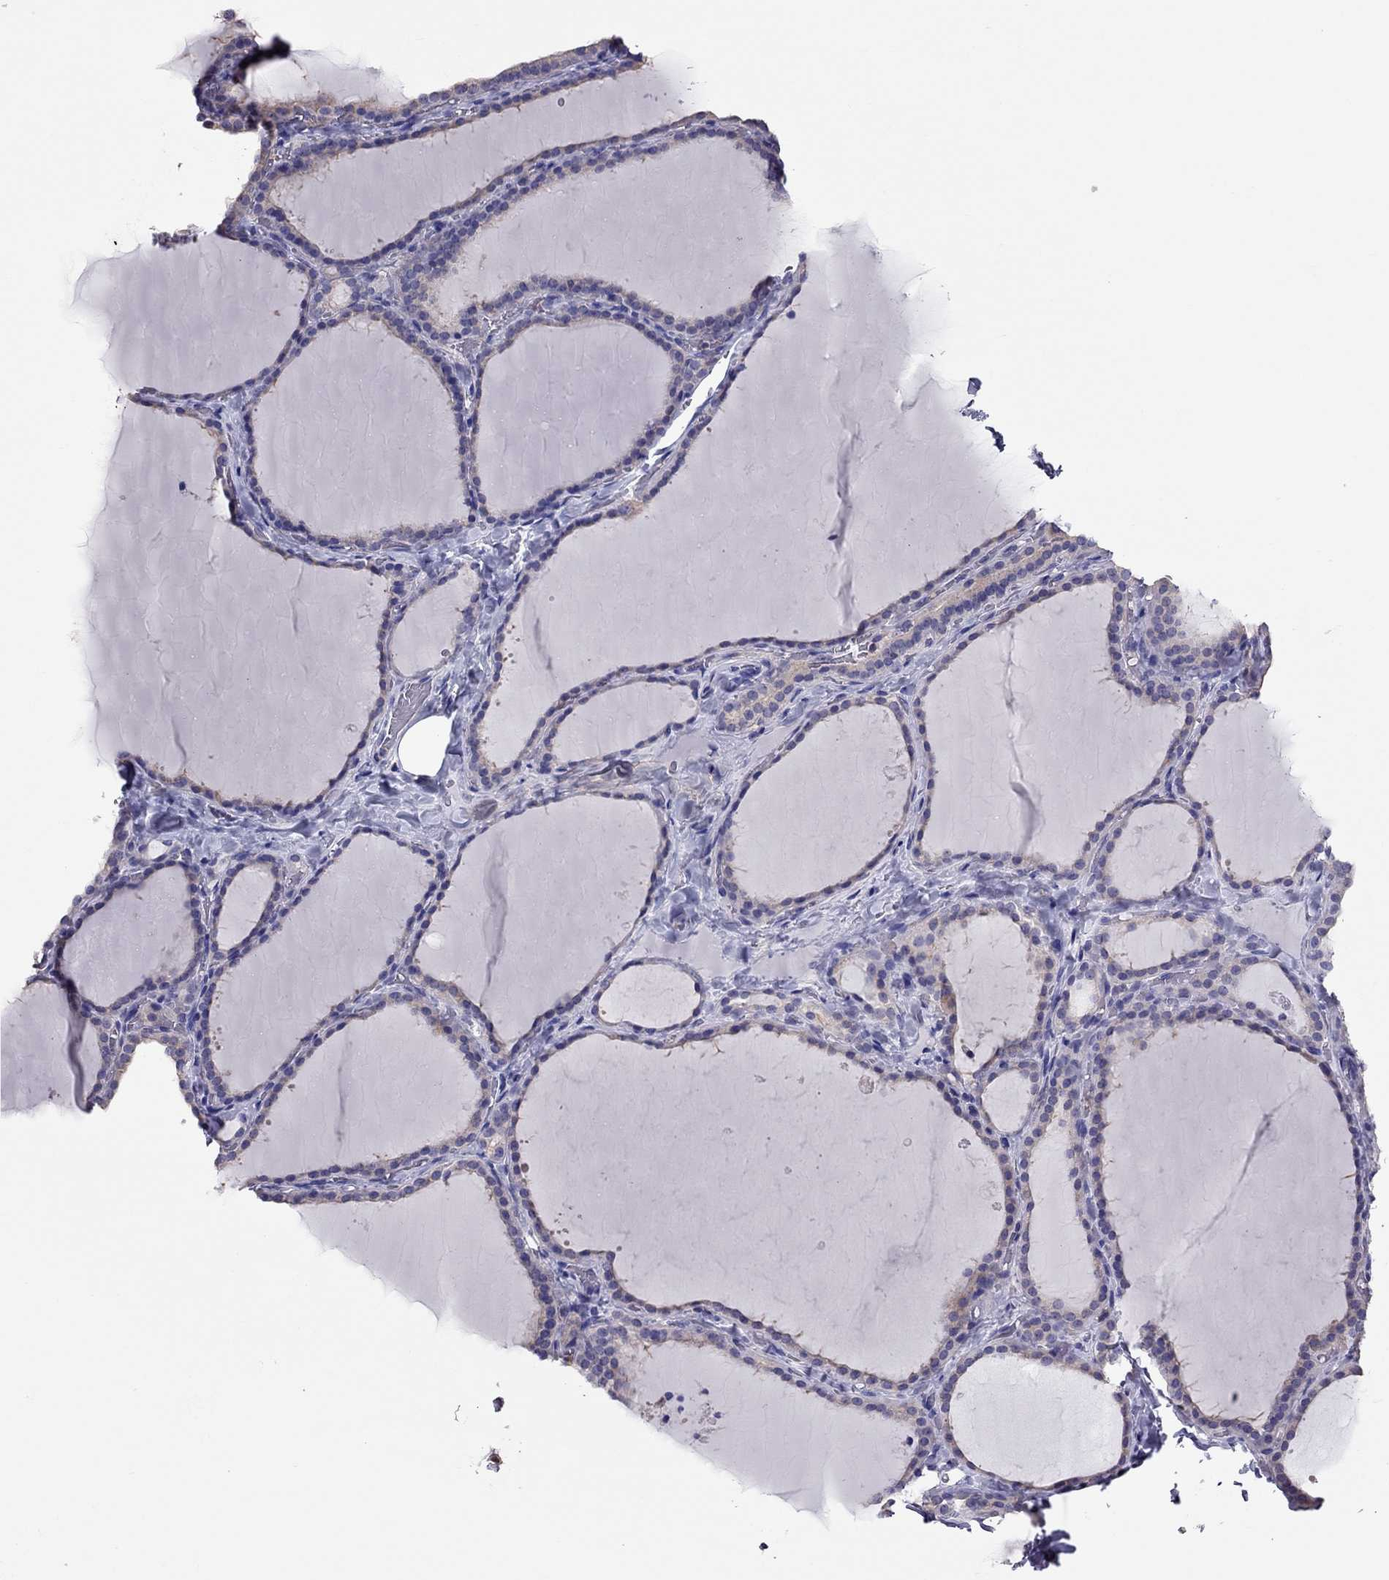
{"staining": {"intensity": "negative", "quantity": "none", "location": "none"}, "tissue": "thyroid gland", "cell_type": "Glandular cells", "image_type": "normal", "snomed": [{"axis": "morphology", "description": "Normal tissue, NOS"}, {"axis": "topography", "description": "Thyroid gland"}], "caption": "An immunohistochemistry histopathology image of benign thyroid gland is shown. There is no staining in glandular cells of thyroid gland. Nuclei are stained in blue.", "gene": "TEX22", "patient": {"sex": "female", "age": 22}}